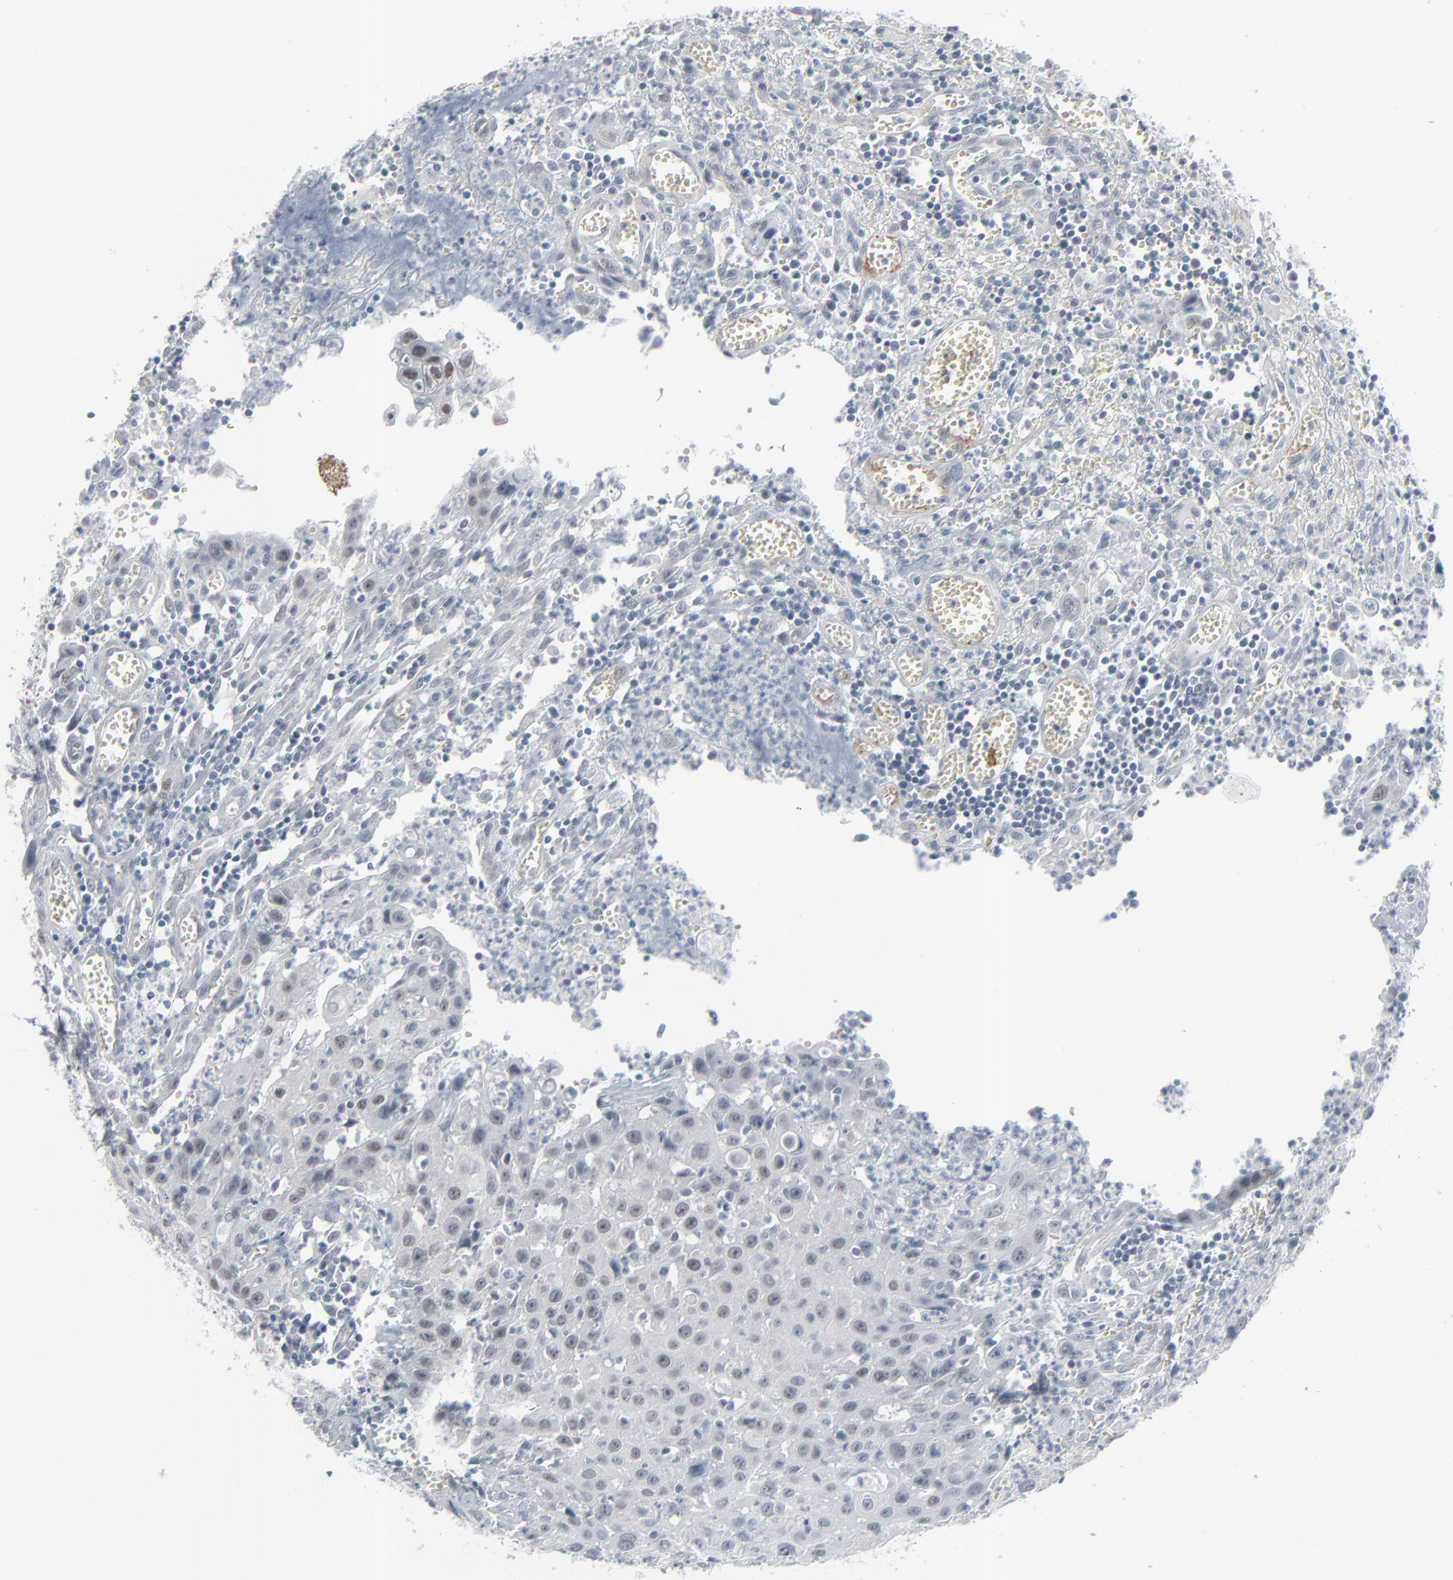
{"staining": {"intensity": "negative", "quantity": "none", "location": "none"}, "tissue": "urothelial cancer", "cell_type": "Tumor cells", "image_type": "cancer", "snomed": [{"axis": "morphology", "description": "Urothelial carcinoma, High grade"}, {"axis": "topography", "description": "Urinary bladder"}], "caption": "Tumor cells show no significant protein staining in urothelial cancer.", "gene": "NEUROD1", "patient": {"sex": "male", "age": 66}}